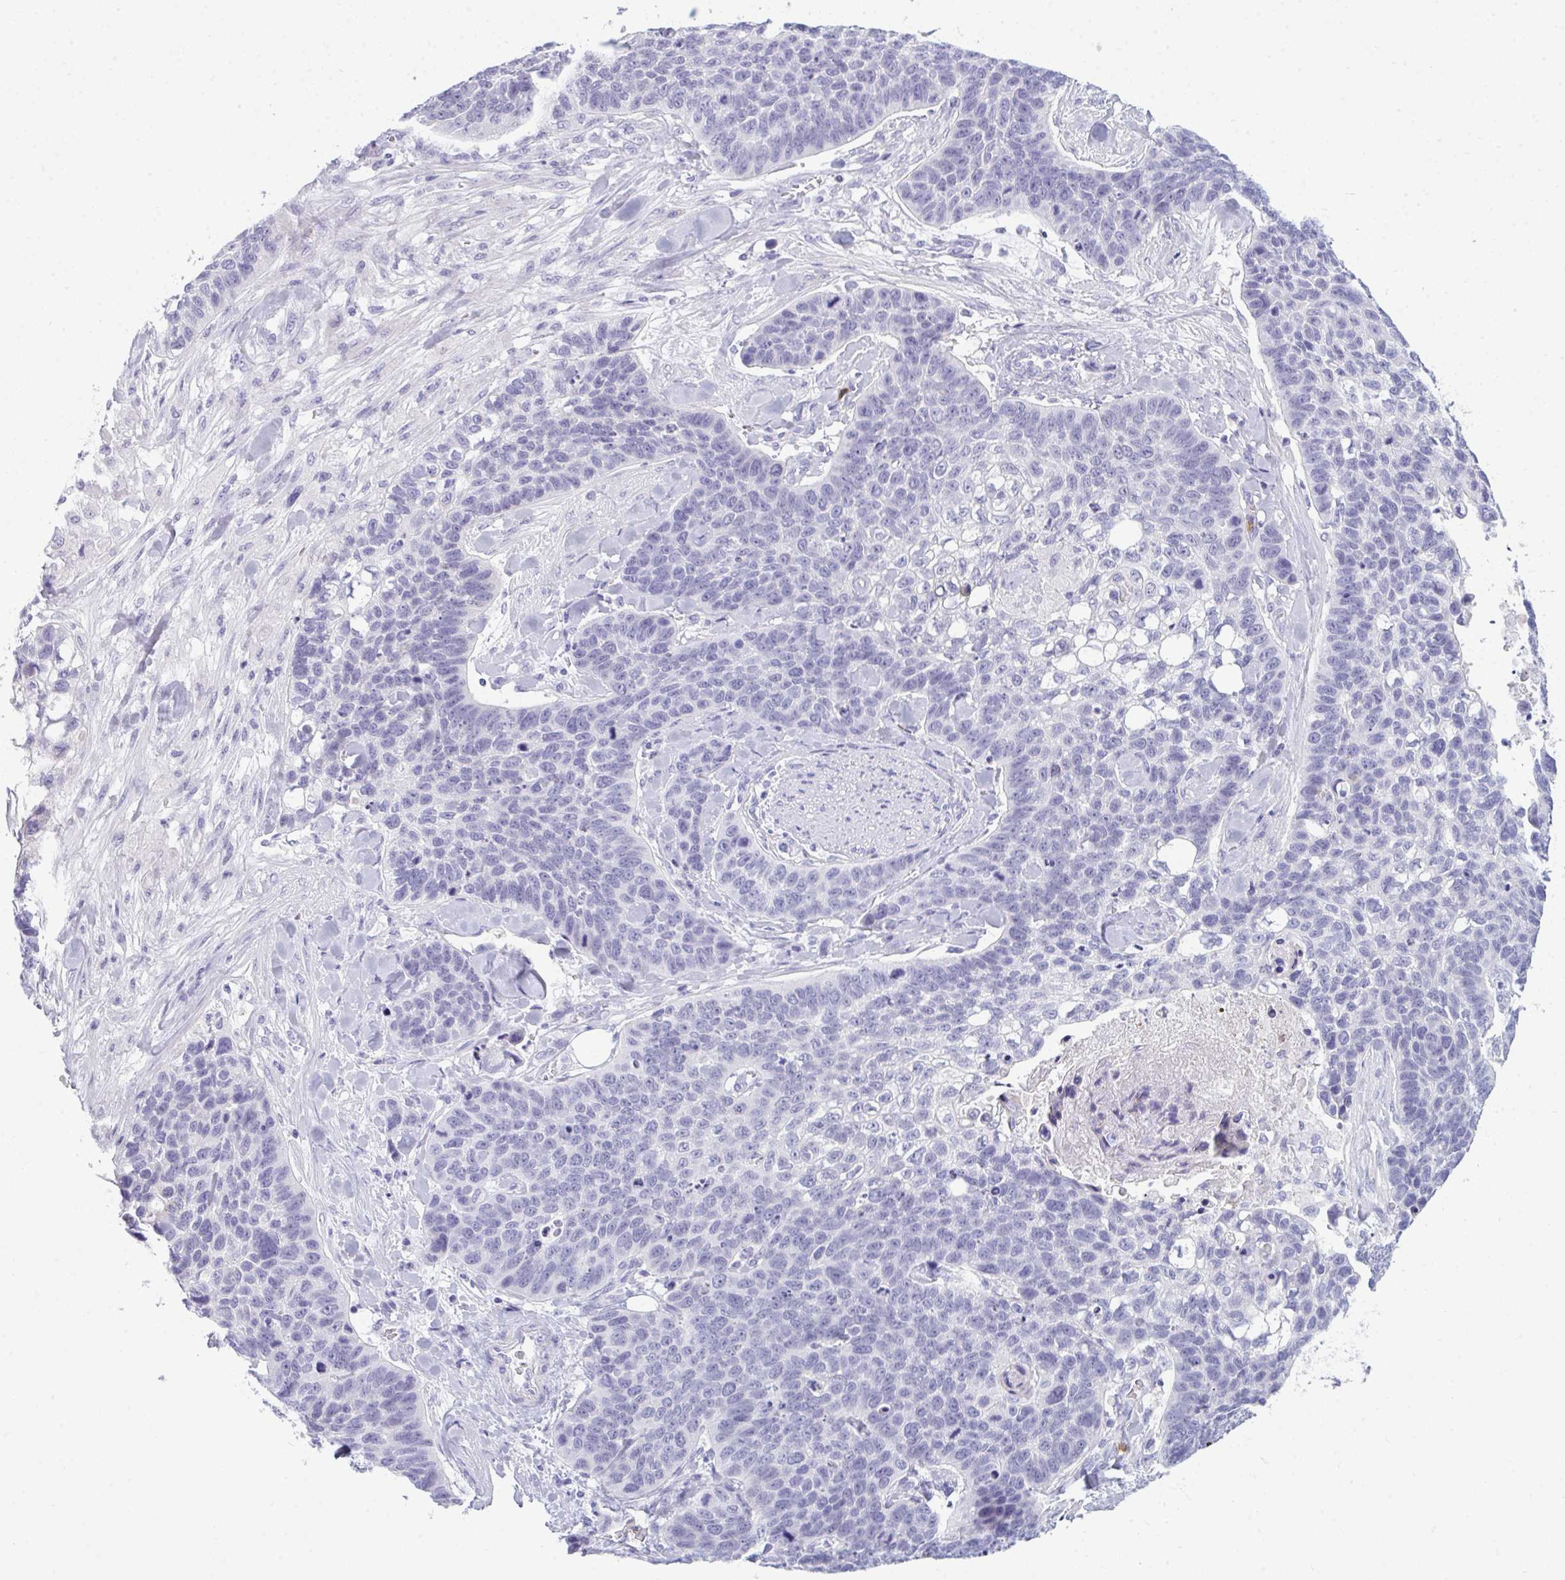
{"staining": {"intensity": "negative", "quantity": "none", "location": "none"}, "tissue": "lung cancer", "cell_type": "Tumor cells", "image_type": "cancer", "snomed": [{"axis": "morphology", "description": "Squamous cell carcinoma, NOS"}, {"axis": "topography", "description": "Lung"}], "caption": "Immunohistochemistry (IHC) of lung squamous cell carcinoma shows no expression in tumor cells.", "gene": "ARHGAP42", "patient": {"sex": "male", "age": 62}}